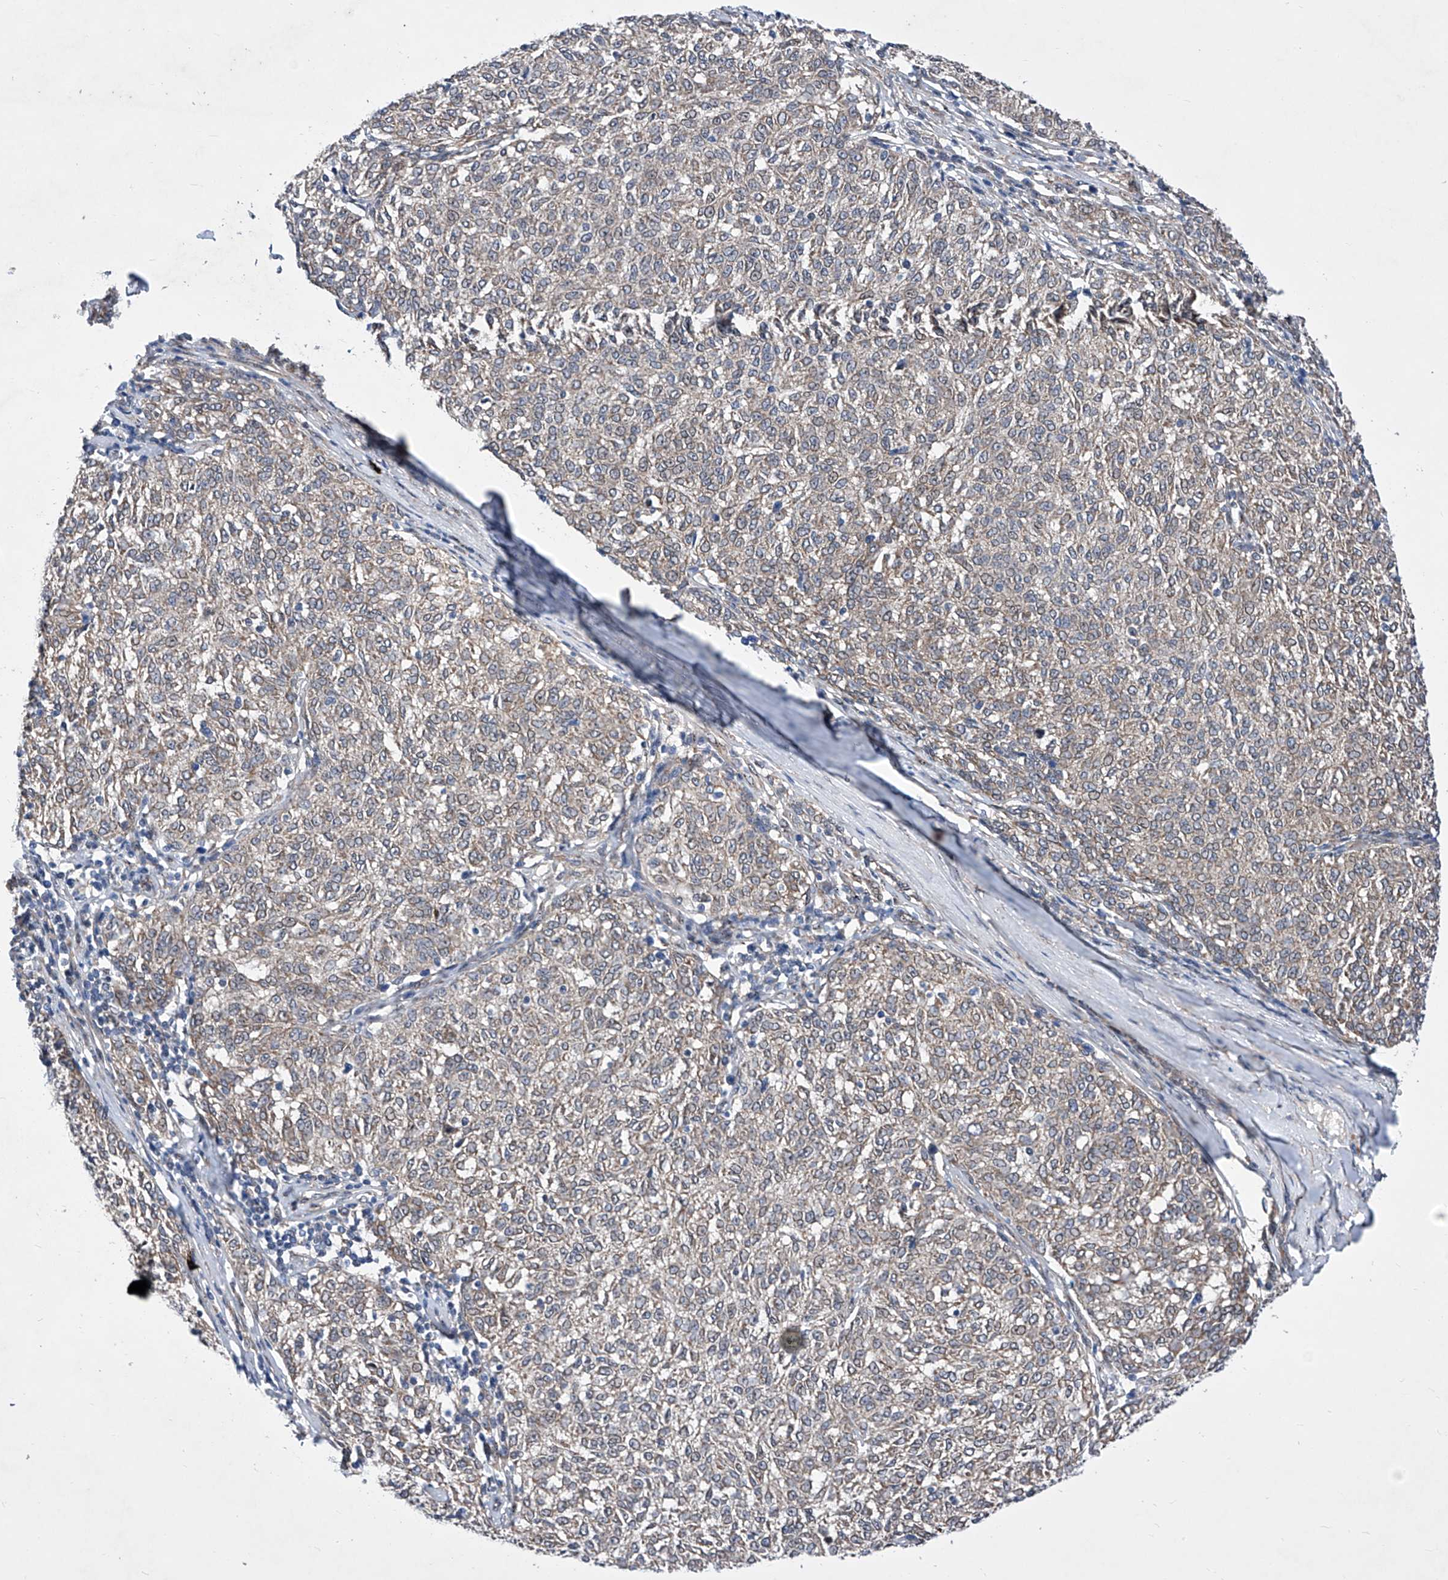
{"staining": {"intensity": "weak", "quantity": "25%-75%", "location": "cytoplasmic/membranous"}, "tissue": "melanoma", "cell_type": "Tumor cells", "image_type": "cancer", "snomed": [{"axis": "morphology", "description": "Malignant melanoma, NOS"}, {"axis": "topography", "description": "Skin"}], "caption": "Immunohistochemical staining of human malignant melanoma exhibits weak cytoplasmic/membranous protein positivity in about 25%-75% of tumor cells. The protein is shown in brown color, while the nuclei are stained blue.", "gene": "KTI12", "patient": {"sex": "female", "age": 72}}